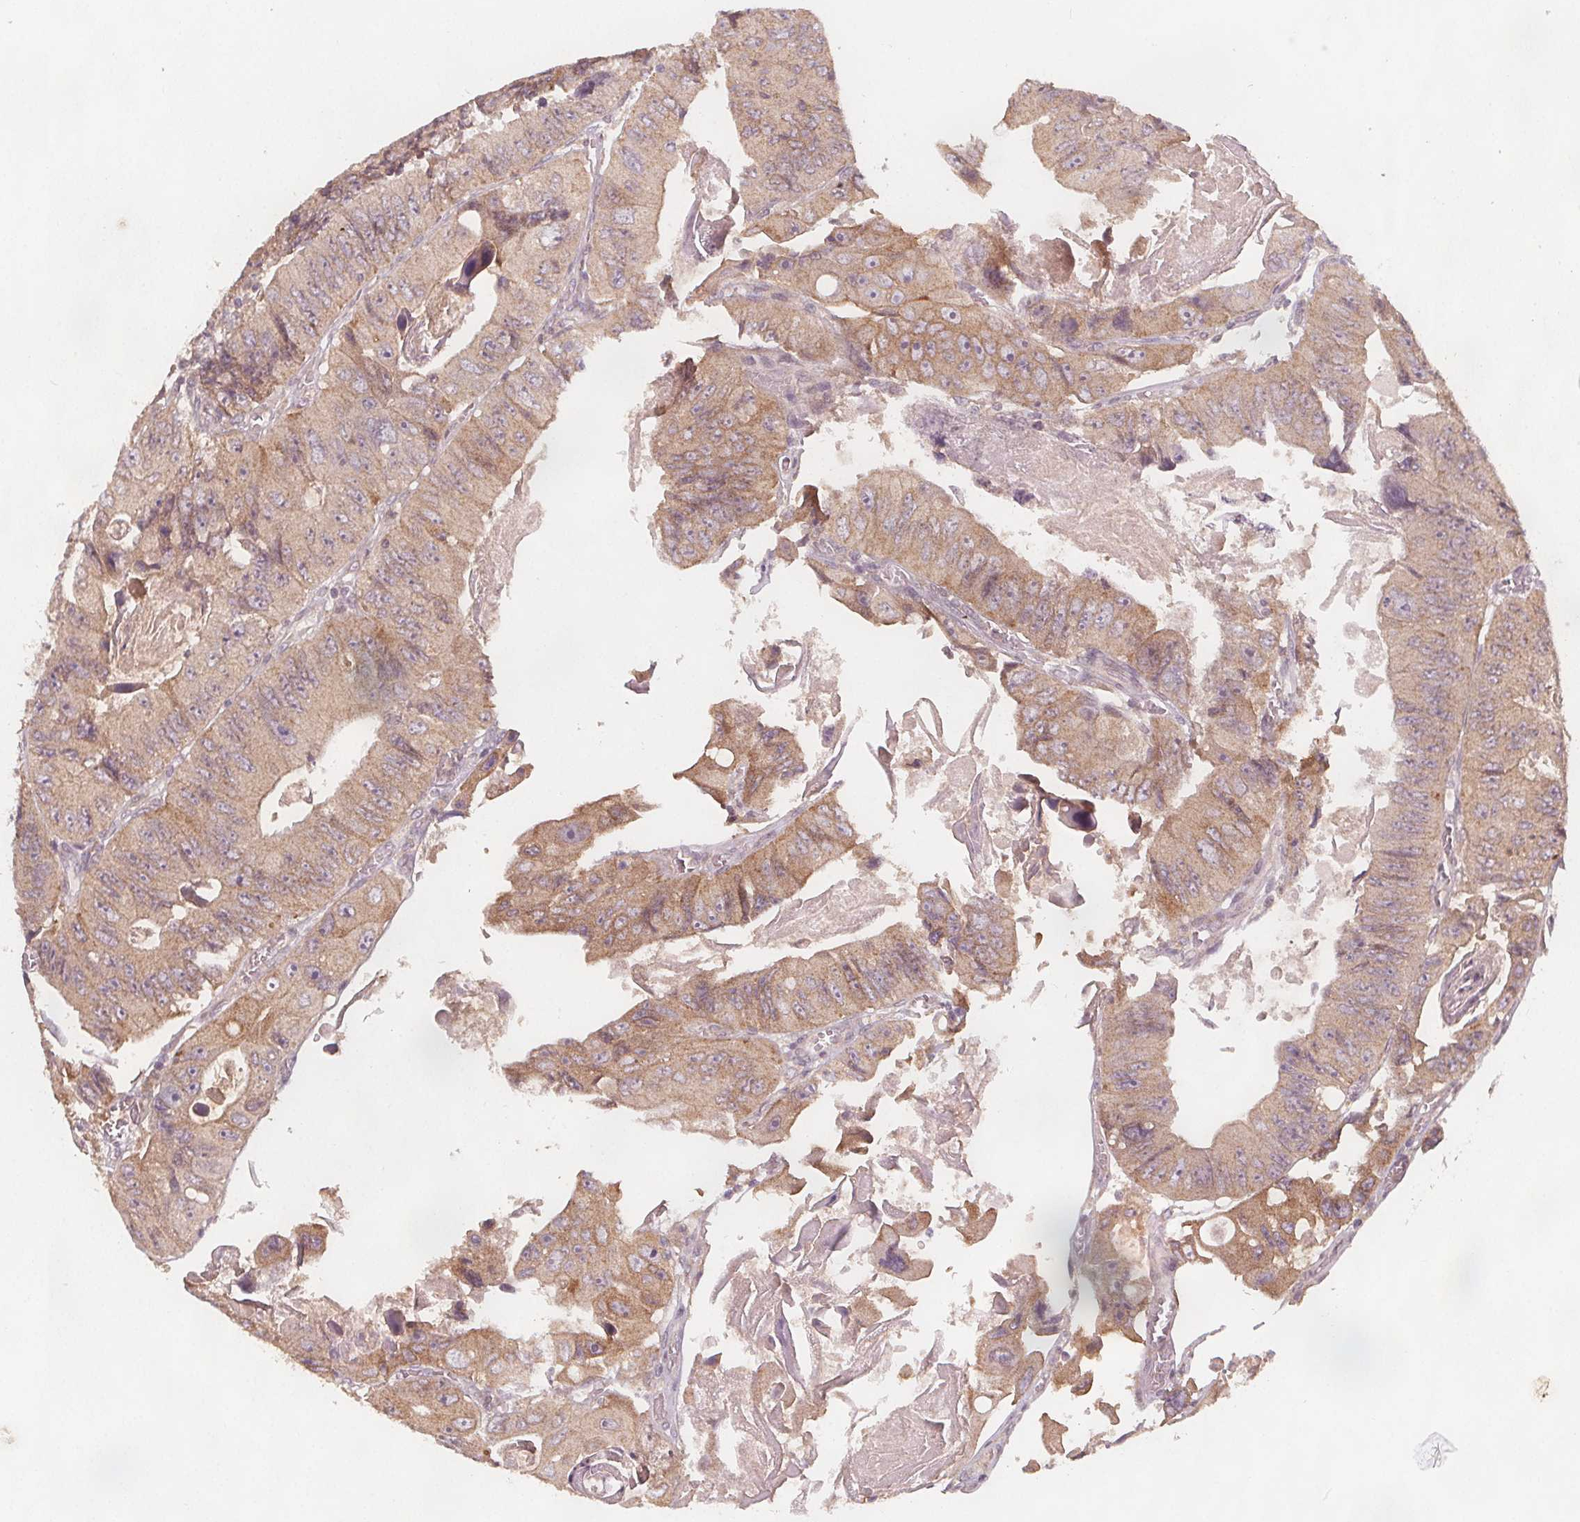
{"staining": {"intensity": "weak", "quantity": "25%-75%", "location": "cytoplasmic/membranous"}, "tissue": "colorectal cancer", "cell_type": "Tumor cells", "image_type": "cancer", "snomed": [{"axis": "morphology", "description": "Adenocarcinoma, NOS"}, {"axis": "topography", "description": "Colon"}], "caption": "The image exhibits a brown stain indicating the presence of a protein in the cytoplasmic/membranous of tumor cells in colorectal adenocarcinoma.", "gene": "NCSTN", "patient": {"sex": "female", "age": 84}}